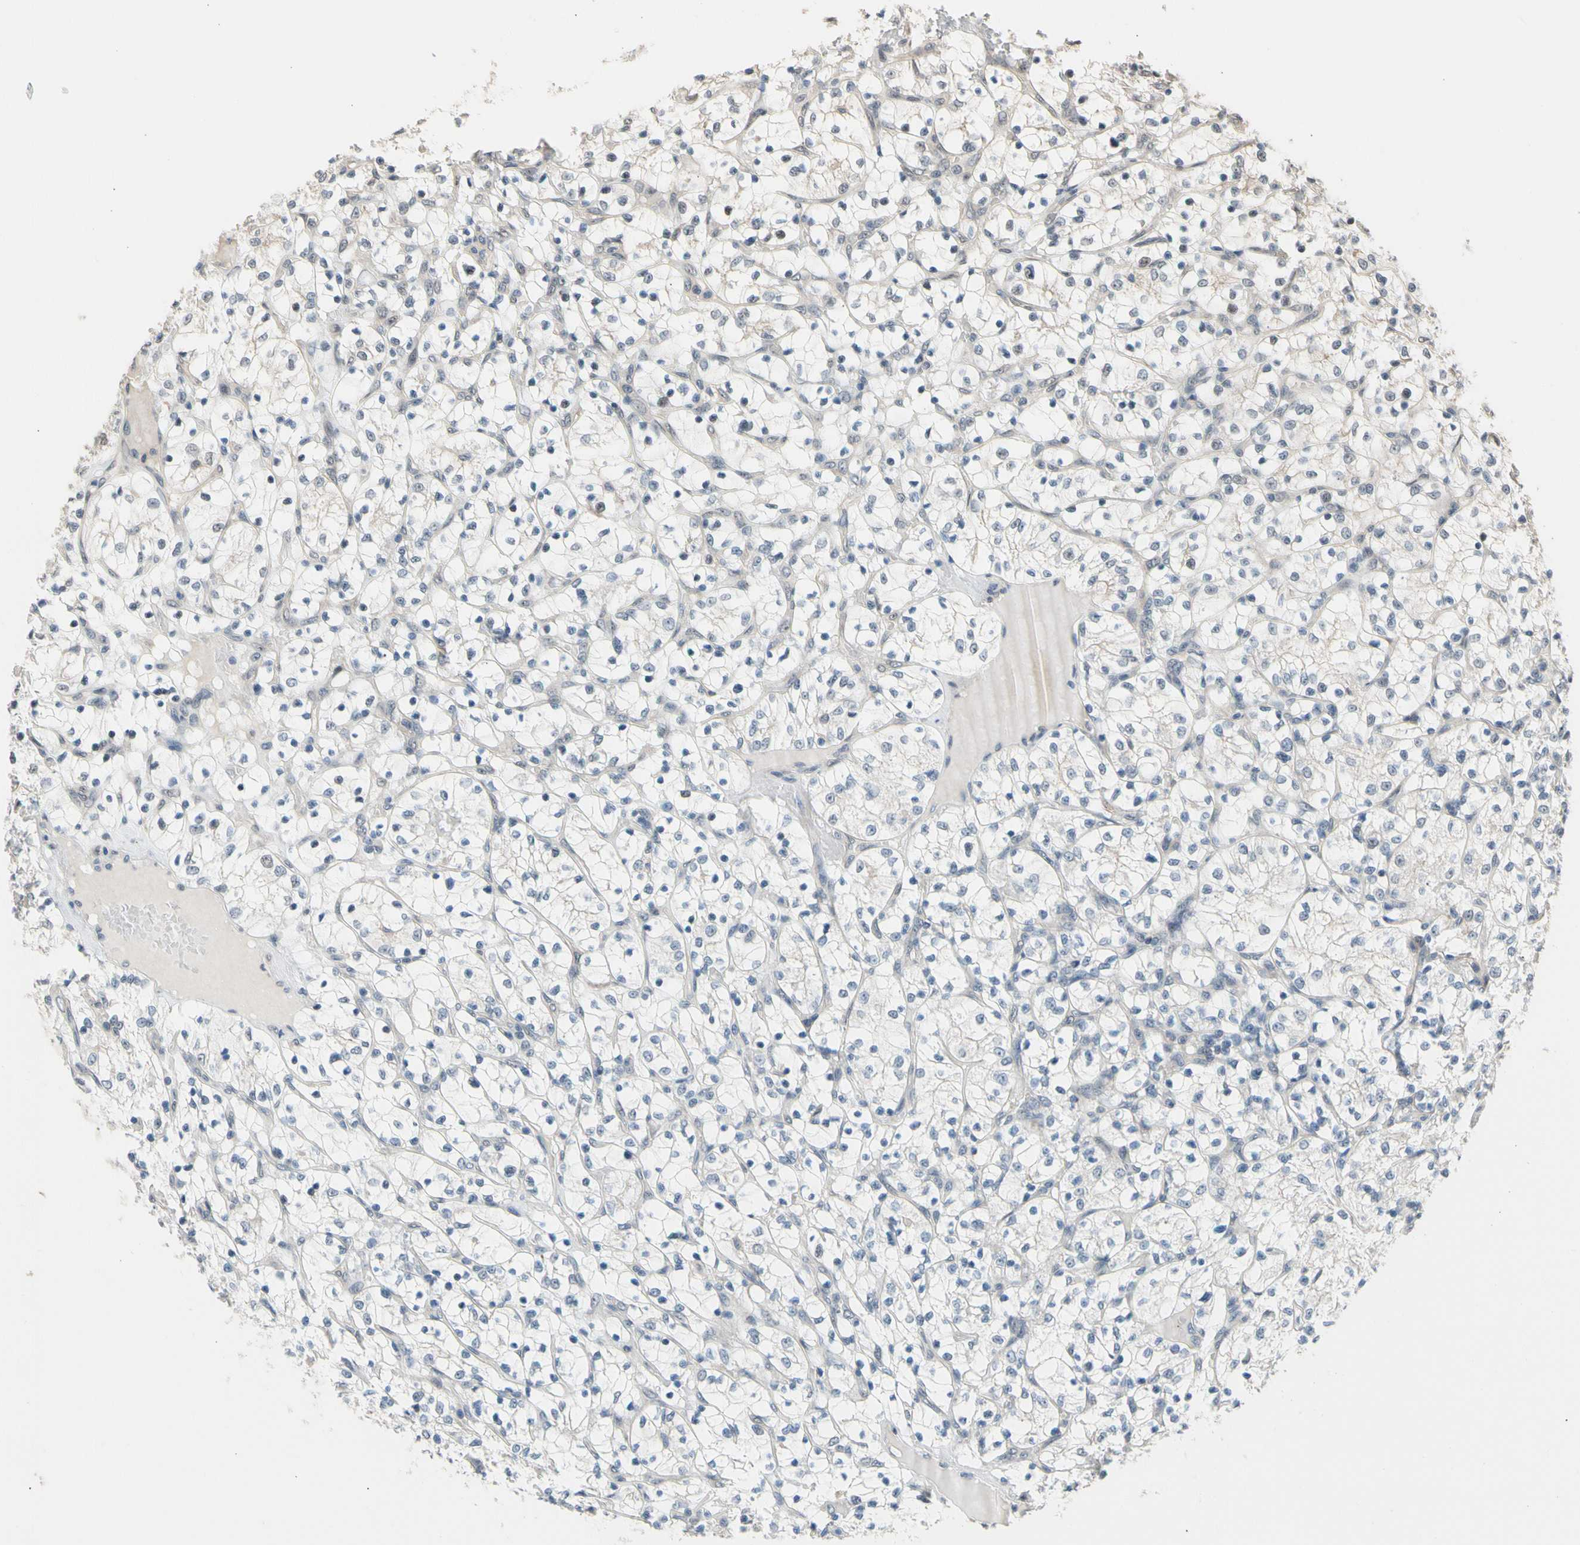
{"staining": {"intensity": "weak", "quantity": "<25%", "location": "cytoplasmic/membranous"}, "tissue": "renal cancer", "cell_type": "Tumor cells", "image_type": "cancer", "snomed": [{"axis": "morphology", "description": "Adenocarcinoma, NOS"}, {"axis": "topography", "description": "Kidney"}], "caption": "High magnification brightfield microscopy of renal adenocarcinoma stained with DAB (3,3'-diaminobenzidine) (brown) and counterstained with hematoxylin (blue): tumor cells show no significant staining. Nuclei are stained in blue.", "gene": "NGEF", "patient": {"sex": "female", "age": 69}}